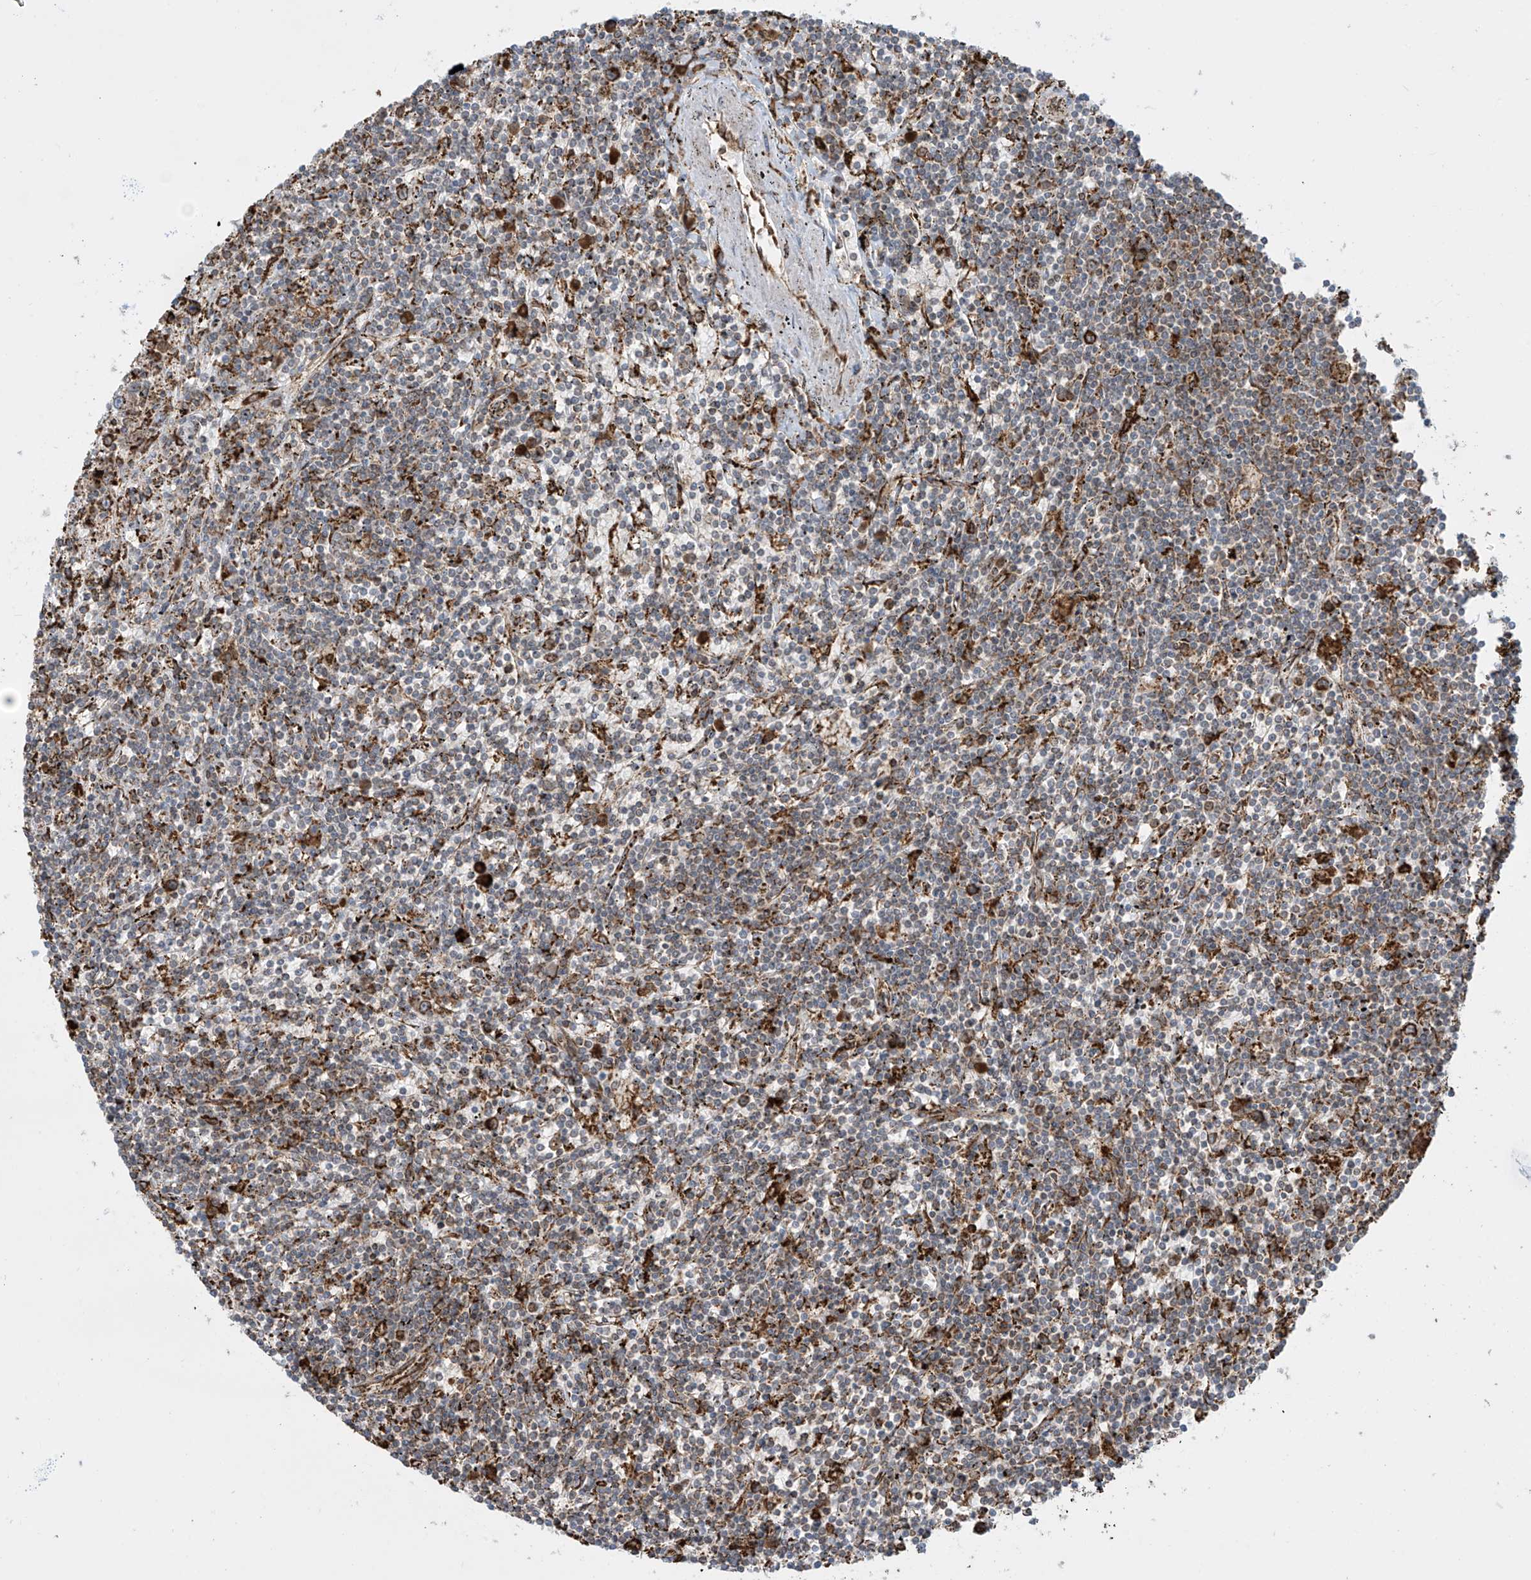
{"staining": {"intensity": "negative", "quantity": "none", "location": "none"}, "tissue": "lymphoma", "cell_type": "Tumor cells", "image_type": "cancer", "snomed": [{"axis": "morphology", "description": "Malignant lymphoma, non-Hodgkin's type, Low grade"}, {"axis": "topography", "description": "Spleen"}], "caption": "Human lymphoma stained for a protein using IHC demonstrates no staining in tumor cells.", "gene": "MX1", "patient": {"sex": "male", "age": 76}}